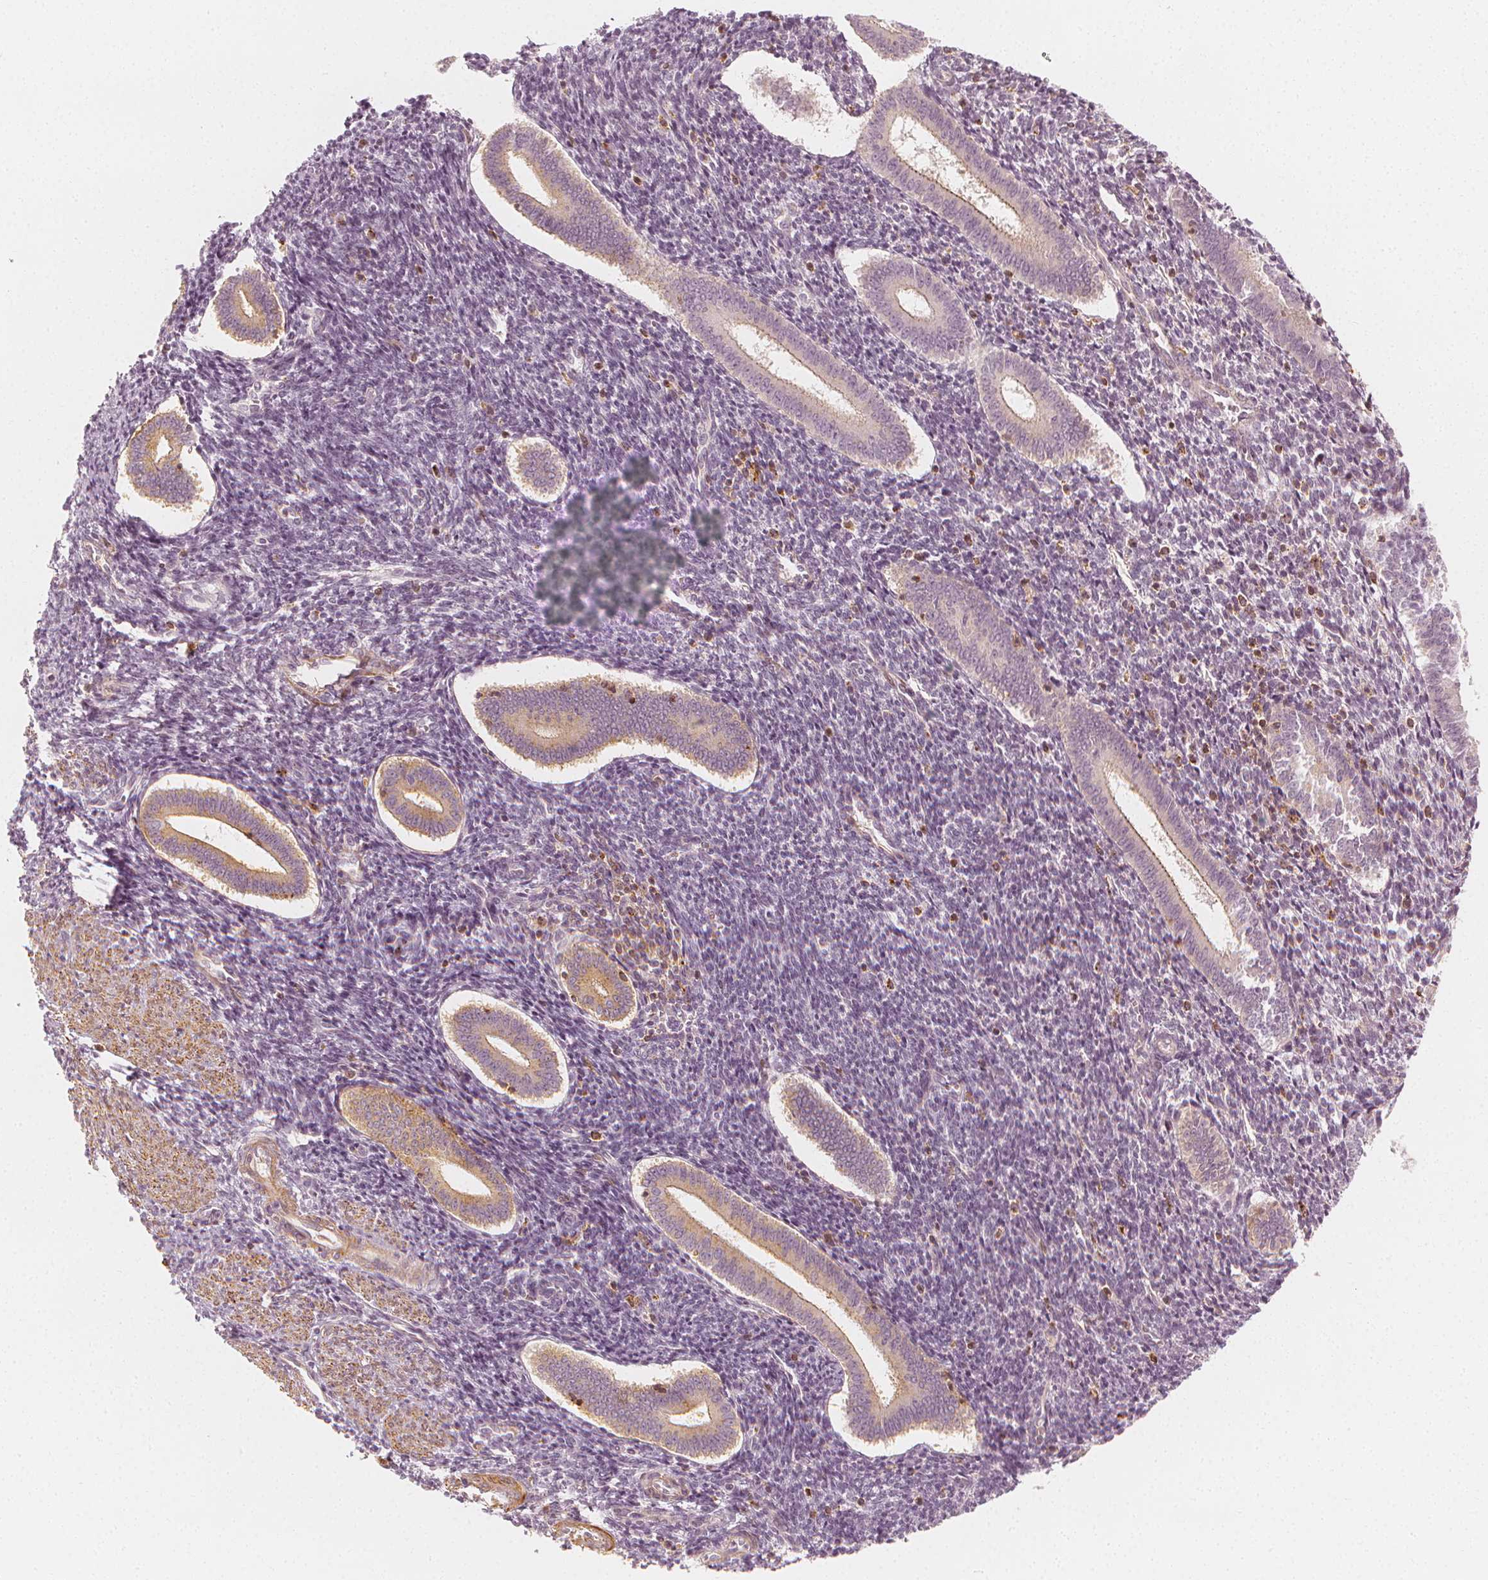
{"staining": {"intensity": "negative", "quantity": "none", "location": "none"}, "tissue": "endometrium", "cell_type": "Cells in endometrial stroma", "image_type": "normal", "snomed": [{"axis": "morphology", "description": "Normal tissue, NOS"}, {"axis": "topography", "description": "Endometrium"}], "caption": "Cells in endometrial stroma are negative for protein expression in normal human endometrium. (Immunohistochemistry (ihc), brightfield microscopy, high magnification).", "gene": "ARHGAP26", "patient": {"sex": "female", "age": 25}}